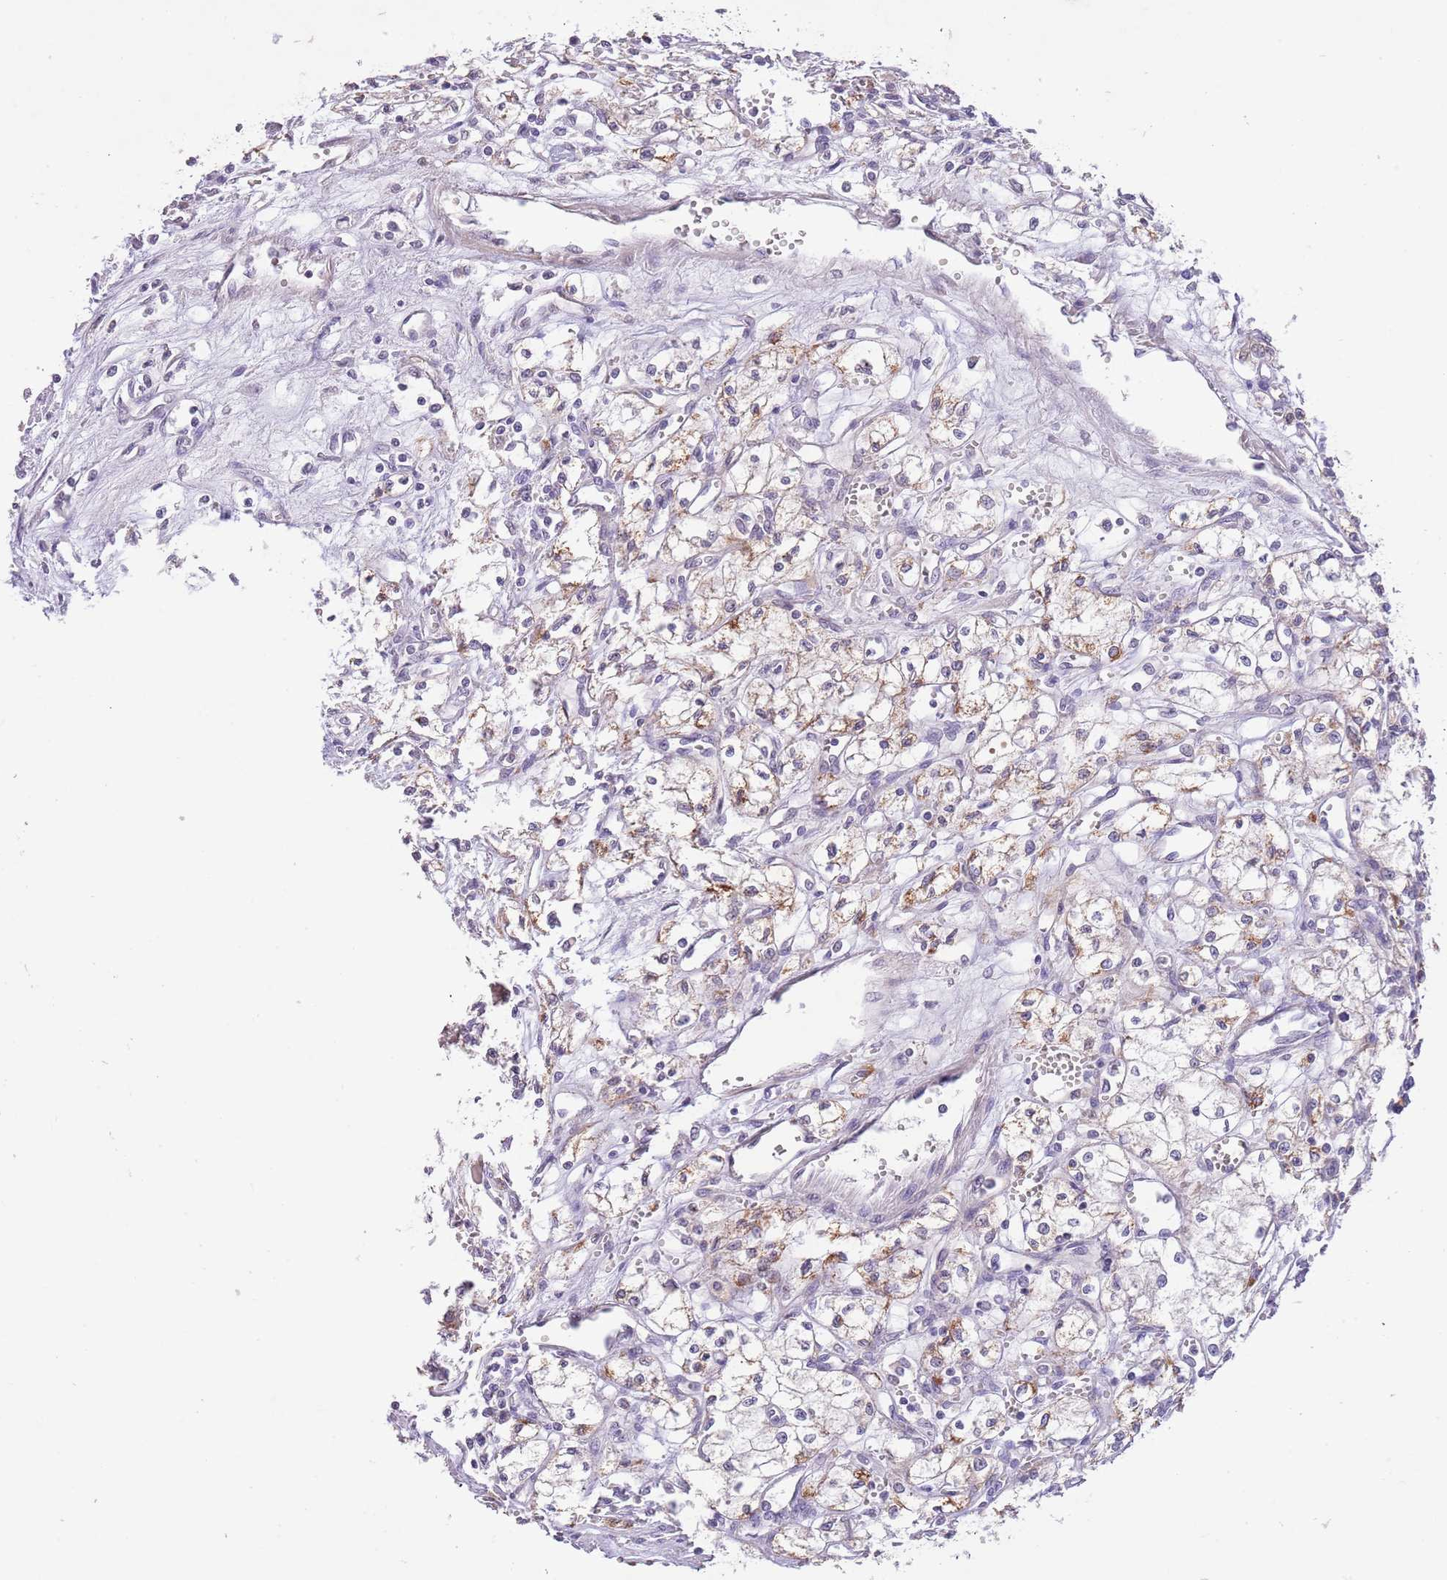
{"staining": {"intensity": "weak", "quantity": "25%-75%", "location": "cytoplasmic/membranous"}, "tissue": "renal cancer", "cell_type": "Tumor cells", "image_type": "cancer", "snomed": [{"axis": "morphology", "description": "Adenocarcinoma, NOS"}, {"axis": "topography", "description": "Kidney"}], "caption": "A brown stain labels weak cytoplasmic/membranous expression of a protein in human renal cancer (adenocarcinoma) tumor cells. (IHC, brightfield microscopy, high magnification).", "gene": "ZNF658", "patient": {"sex": "male", "age": 59}}